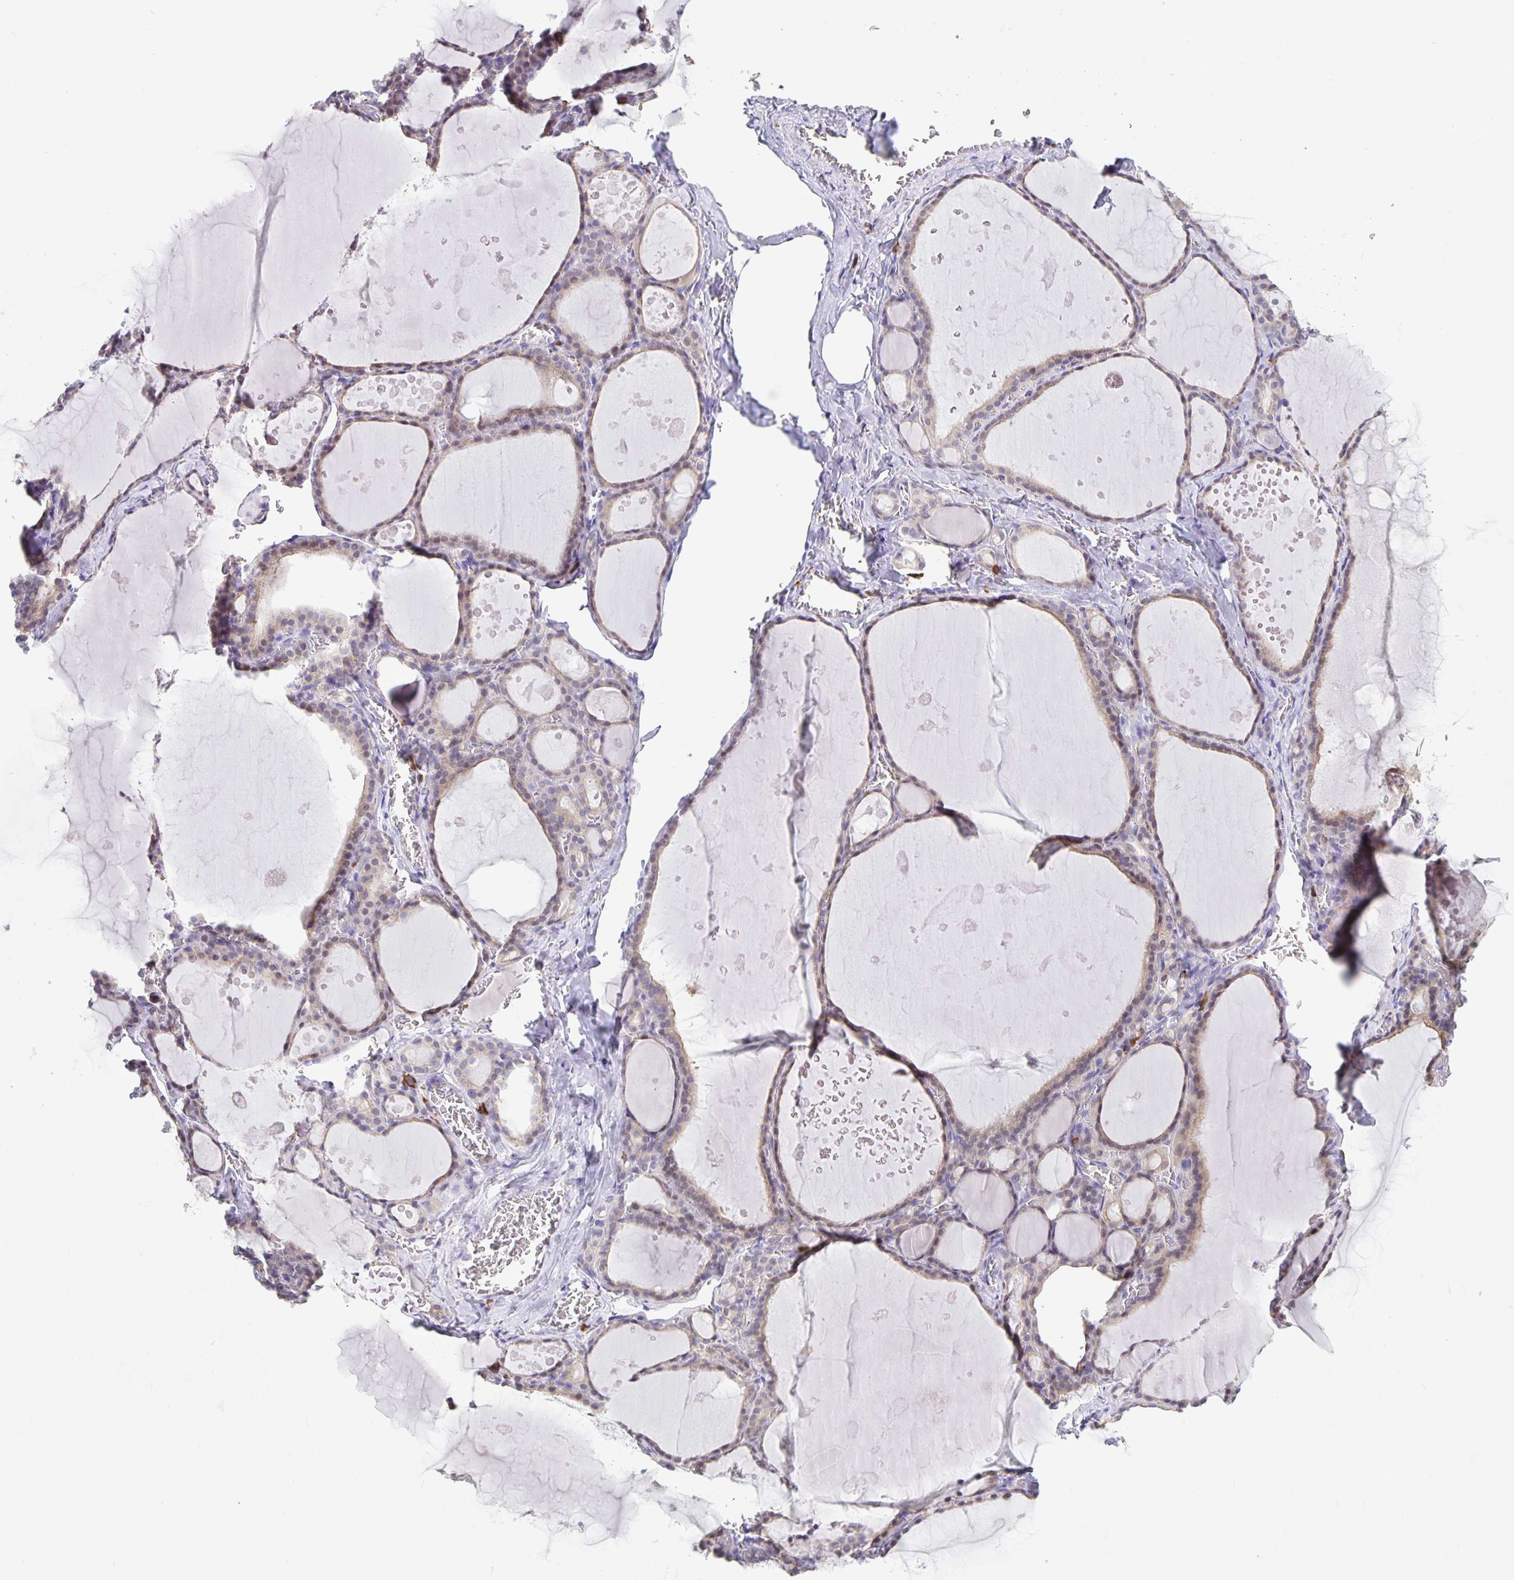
{"staining": {"intensity": "weak", "quantity": ">75%", "location": "cytoplasmic/membranous"}, "tissue": "thyroid gland", "cell_type": "Glandular cells", "image_type": "normal", "snomed": [{"axis": "morphology", "description": "Normal tissue, NOS"}, {"axis": "topography", "description": "Thyroid gland"}], "caption": "Thyroid gland stained for a protein shows weak cytoplasmic/membranous positivity in glandular cells. Immunohistochemistry stains the protein in brown and the nuclei are stained blue.", "gene": "ERMN", "patient": {"sex": "male", "age": 56}}